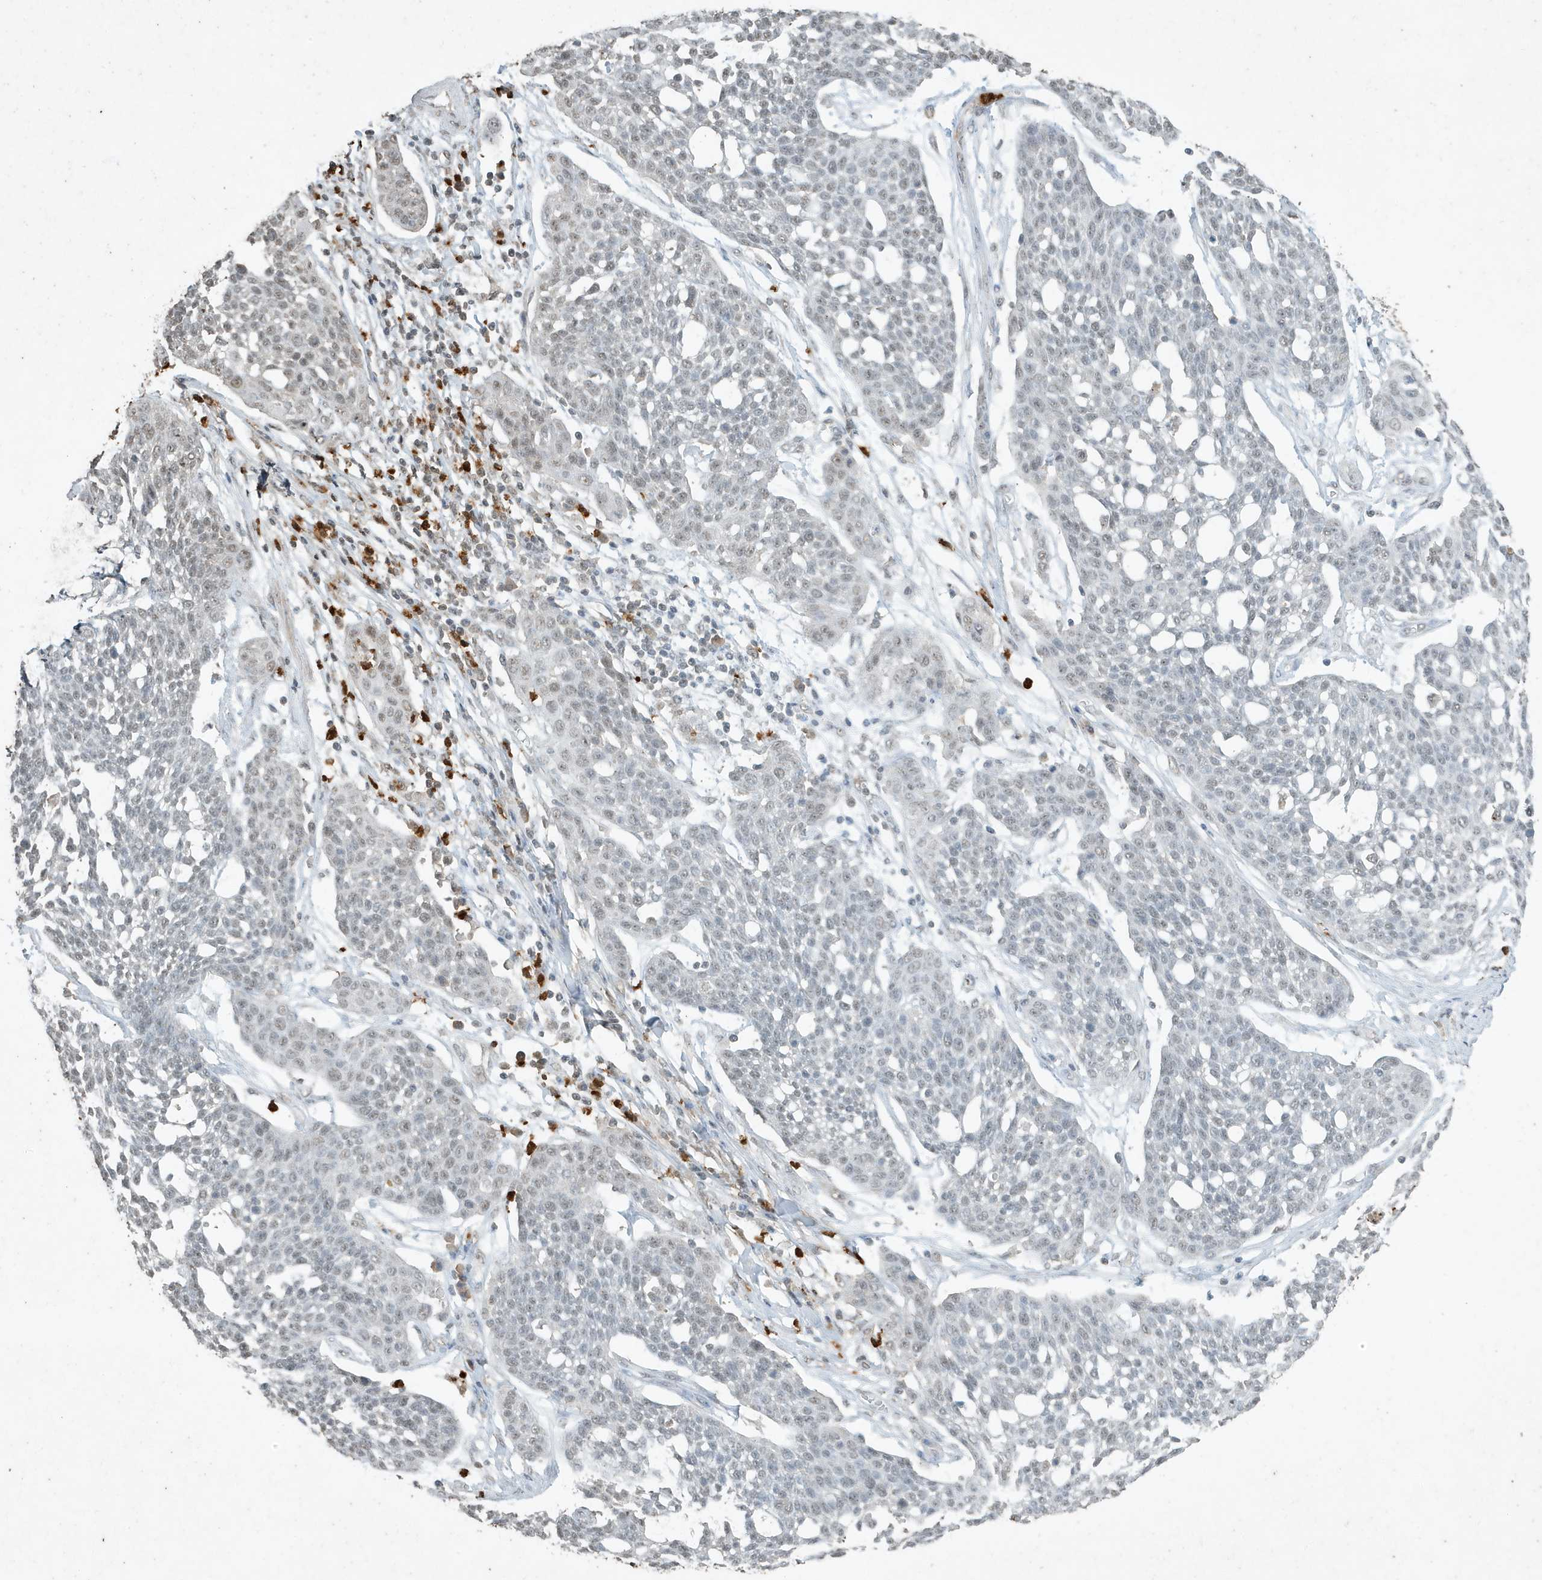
{"staining": {"intensity": "negative", "quantity": "none", "location": "none"}, "tissue": "cervical cancer", "cell_type": "Tumor cells", "image_type": "cancer", "snomed": [{"axis": "morphology", "description": "Squamous cell carcinoma, NOS"}, {"axis": "topography", "description": "Cervix"}], "caption": "There is no significant positivity in tumor cells of cervical cancer (squamous cell carcinoma). The staining was performed using DAB to visualize the protein expression in brown, while the nuclei were stained in blue with hematoxylin (Magnification: 20x).", "gene": "DEFA1", "patient": {"sex": "female", "age": 34}}